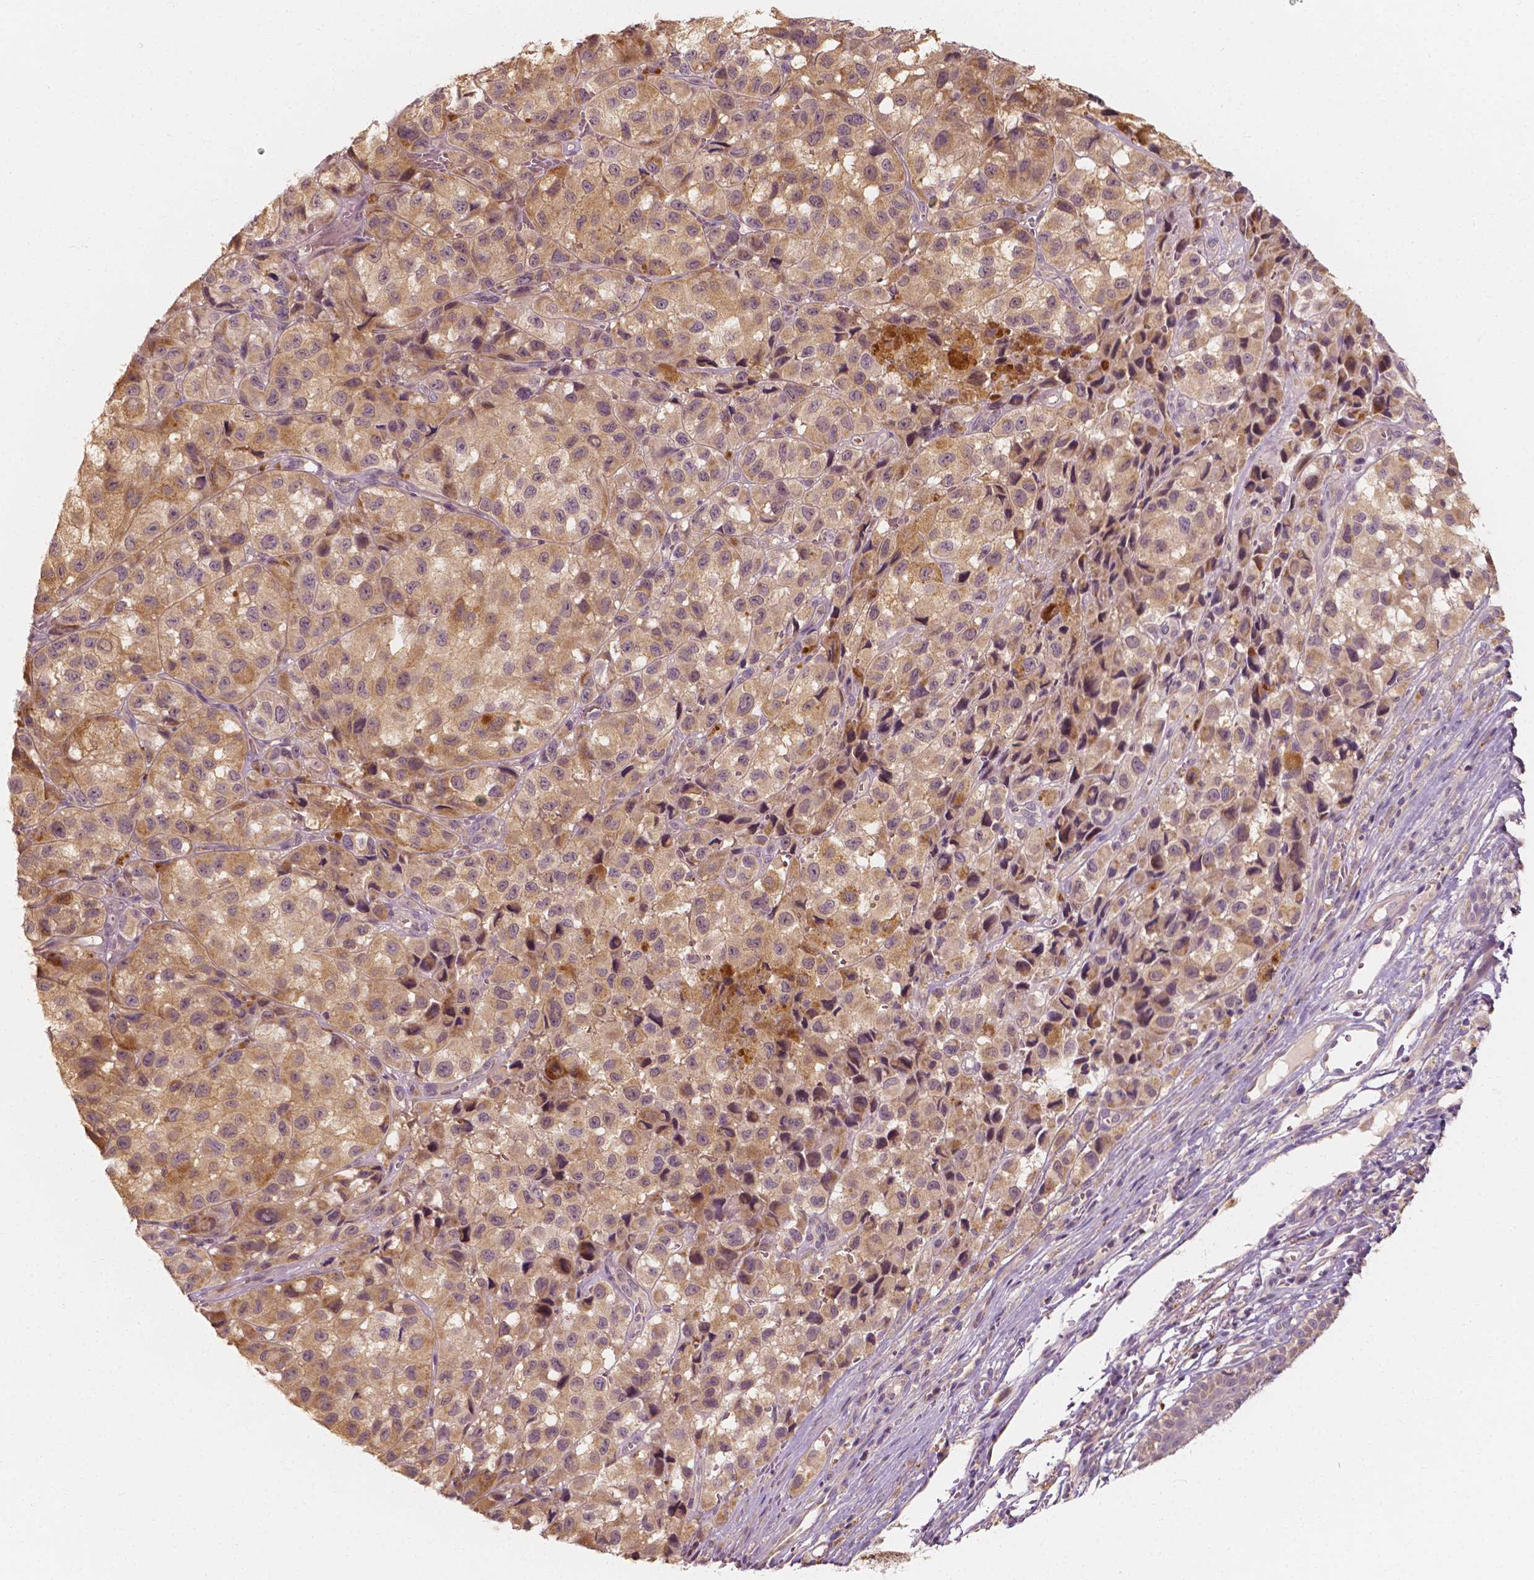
{"staining": {"intensity": "weak", "quantity": "25%-75%", "location": "cytoplasmic/membranous"}, "tissue": "melanoma", "cell_type": "Tumor cells", "image_type": "cancer", "snomed": [{"axis": "morphology", "description": "Malignant melanoma, NOS"}, {"axis": "topography", "description": "Skin"}], "caption": "Melanoma tissue shows weak cytoplasmic/membranous positivity in about 25%-75% of tumor cells, visualized by immunohistochemistry. (Brightfield microscopy of DAB IHC at high magnification).", "gene": "SHPK", "patient": {"sex": "male", "age": 93}}